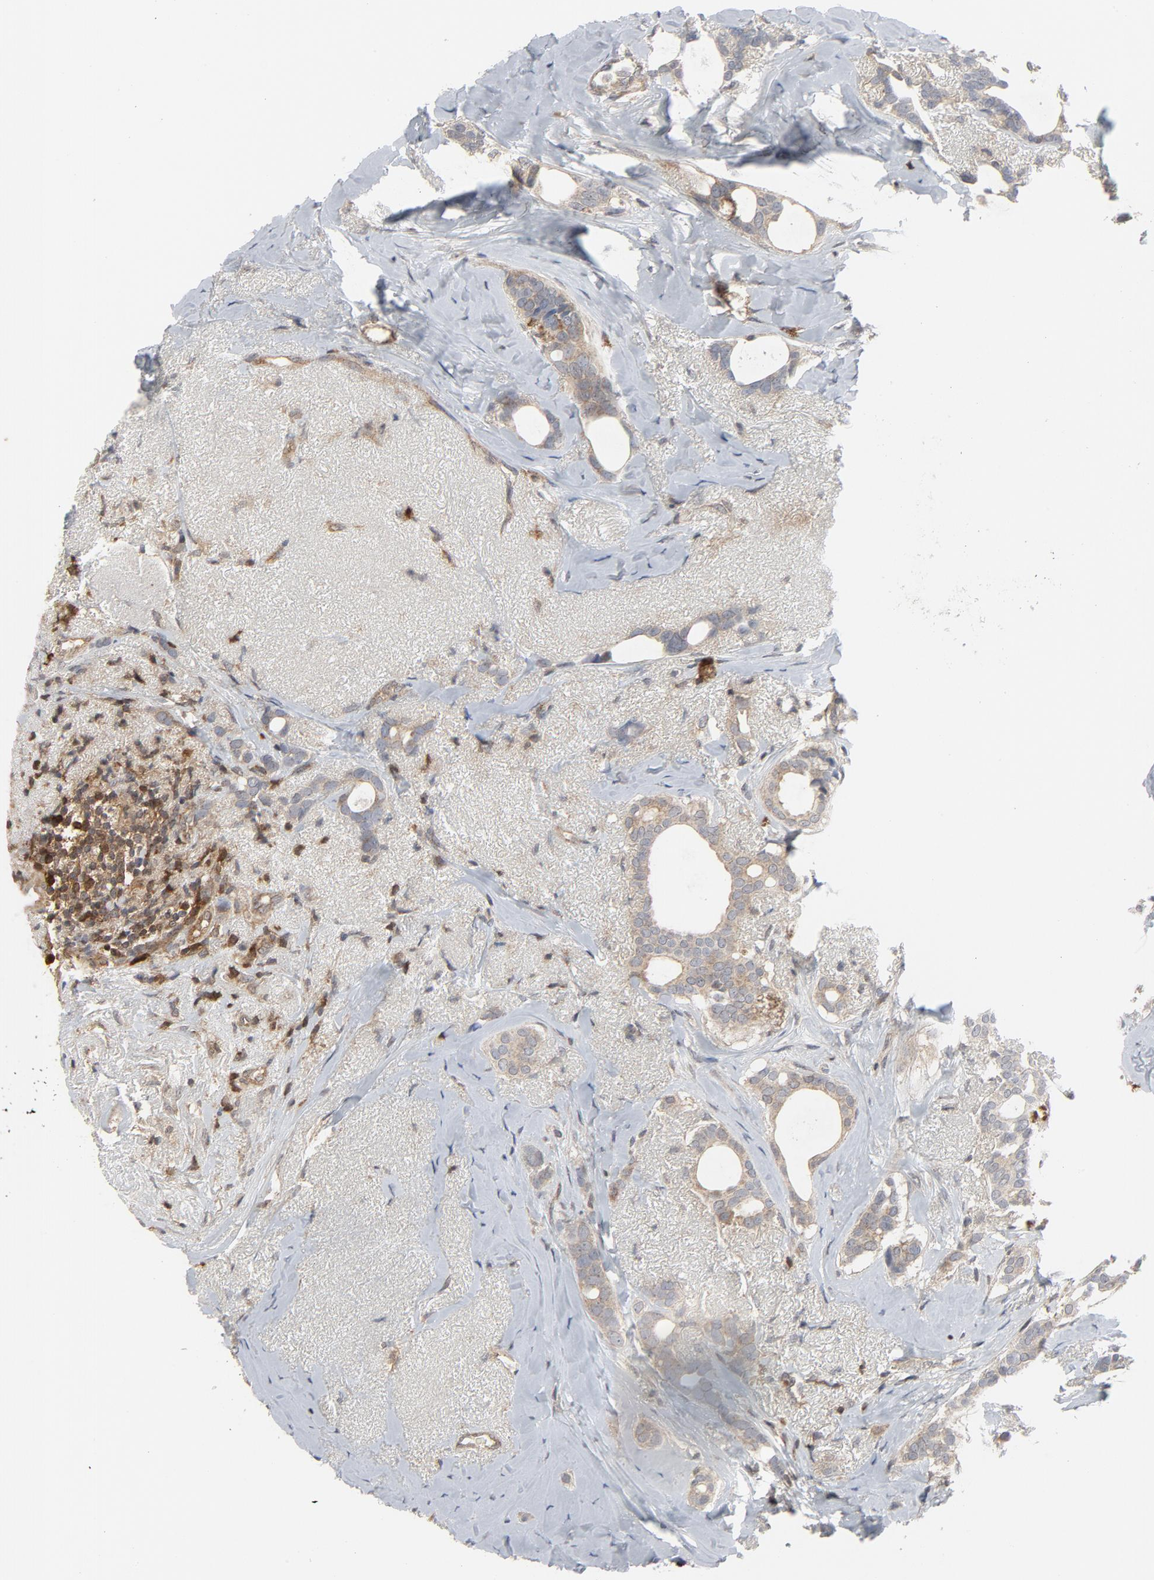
{"staining": {"intensity": "weak", "quantity": "25%-75%", "location": "cytoplasmic/membranous"}, "tissue": "breast cancer", "cell_type": "Tumor cells", "image_type": "cancer", "snomed": [{"axis": "morphology", "description": "Duct carcinoma"}, {"axis": "topography", "description": "Breast"}], "caption": "IHC of breast invasive ductal carcinoma demonstrates low levels of weak cytoplasmic/membranous staining in about 25%-75% of tumor cells.", "gene": "TRADD", "patient": {"sex": "female", "age": 54}}